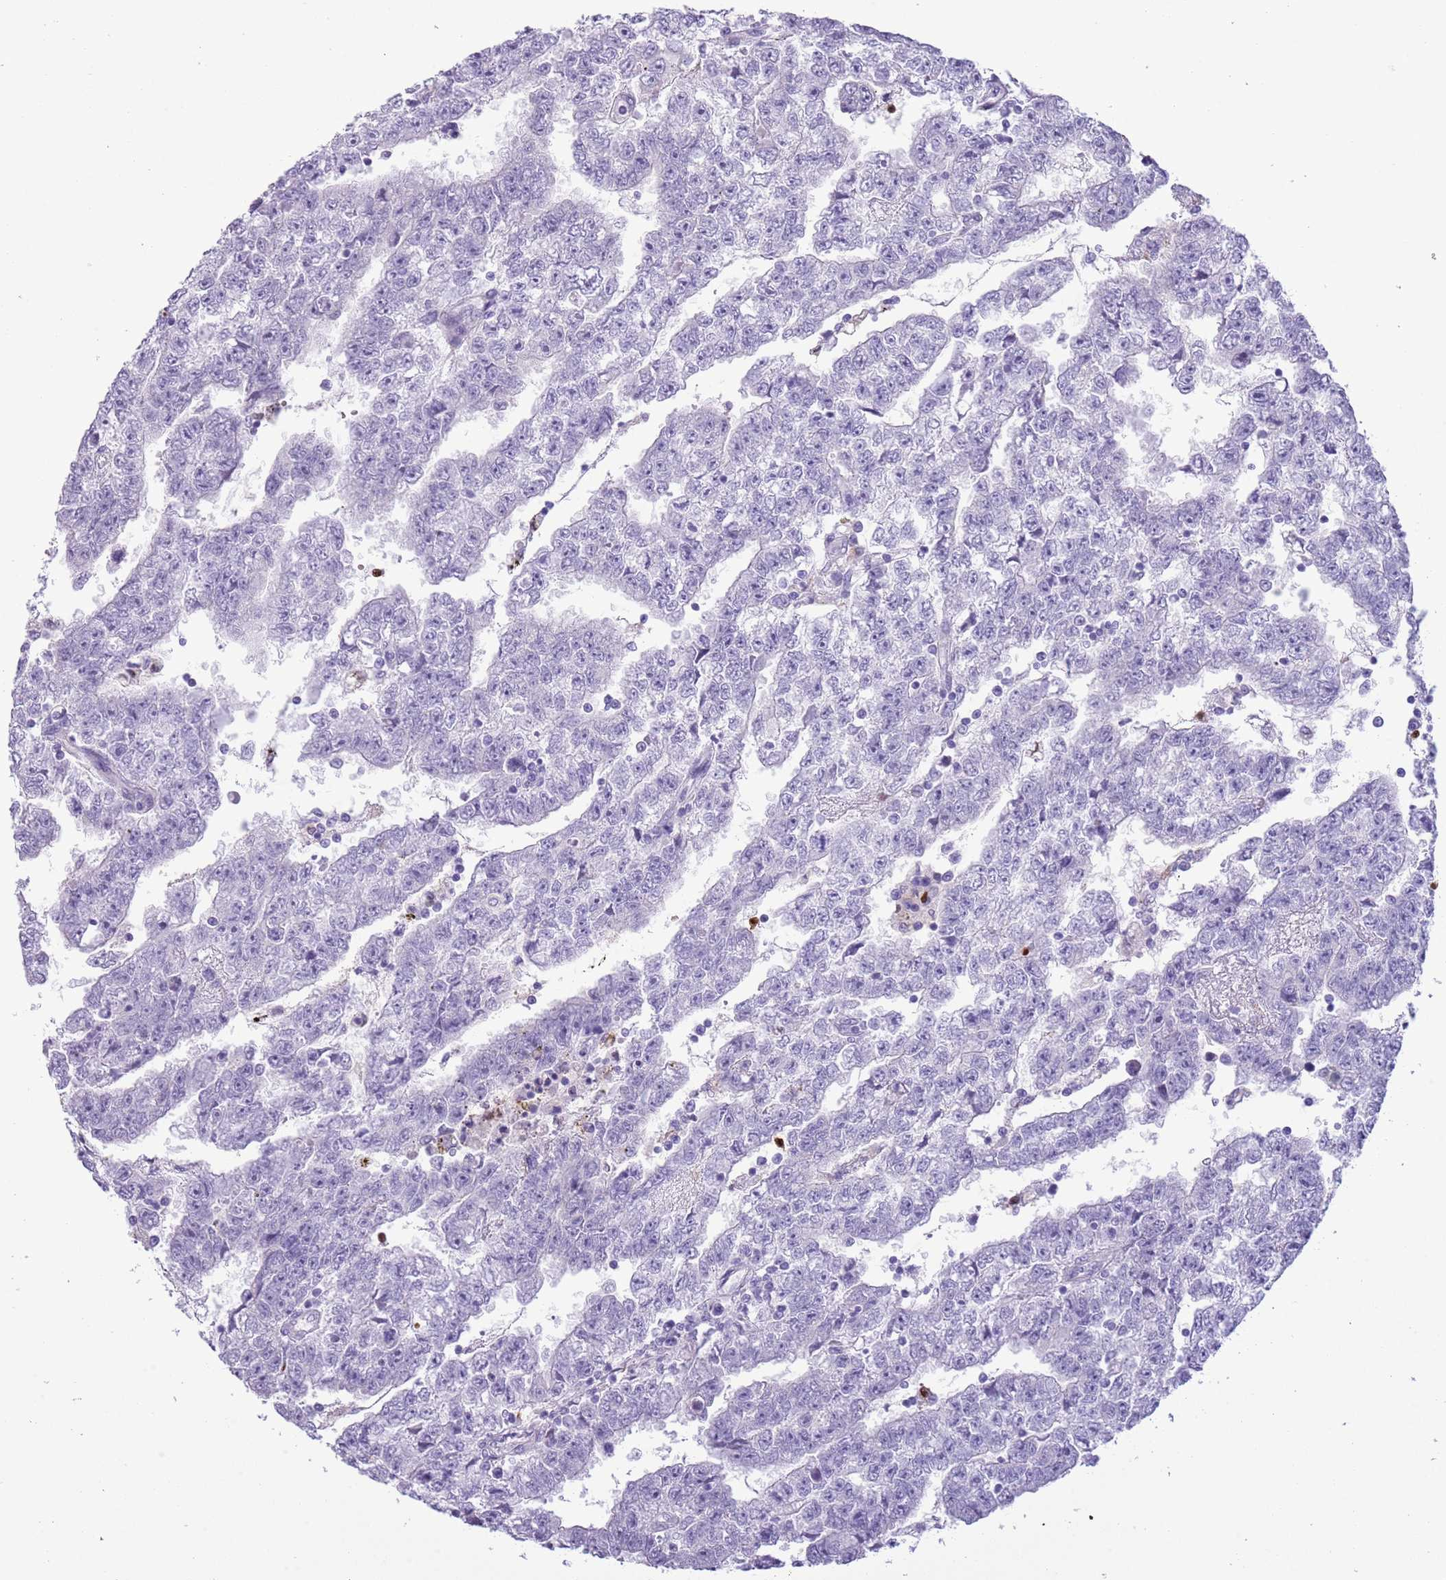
{"staining": {"intensity": "negative", "quantity": "none", "location": "none"}, "tissue": "testis cancer", "cell_type": "Tumor cells", "image_type": "cancer", "snomed": [{"axis": "morphology", "description": "Carcinoma, Embryonal, NOS"}, {"axis": "topography", "description": "Testis"}], "caption": "Testis cancer (embryonal carcinoma) stained for a protein using immunohistochemistry (IHC) demonstrates no positivity tumor cells.", "gene": "OR6M1", "patient": {"sex": "male", "age": 25}}